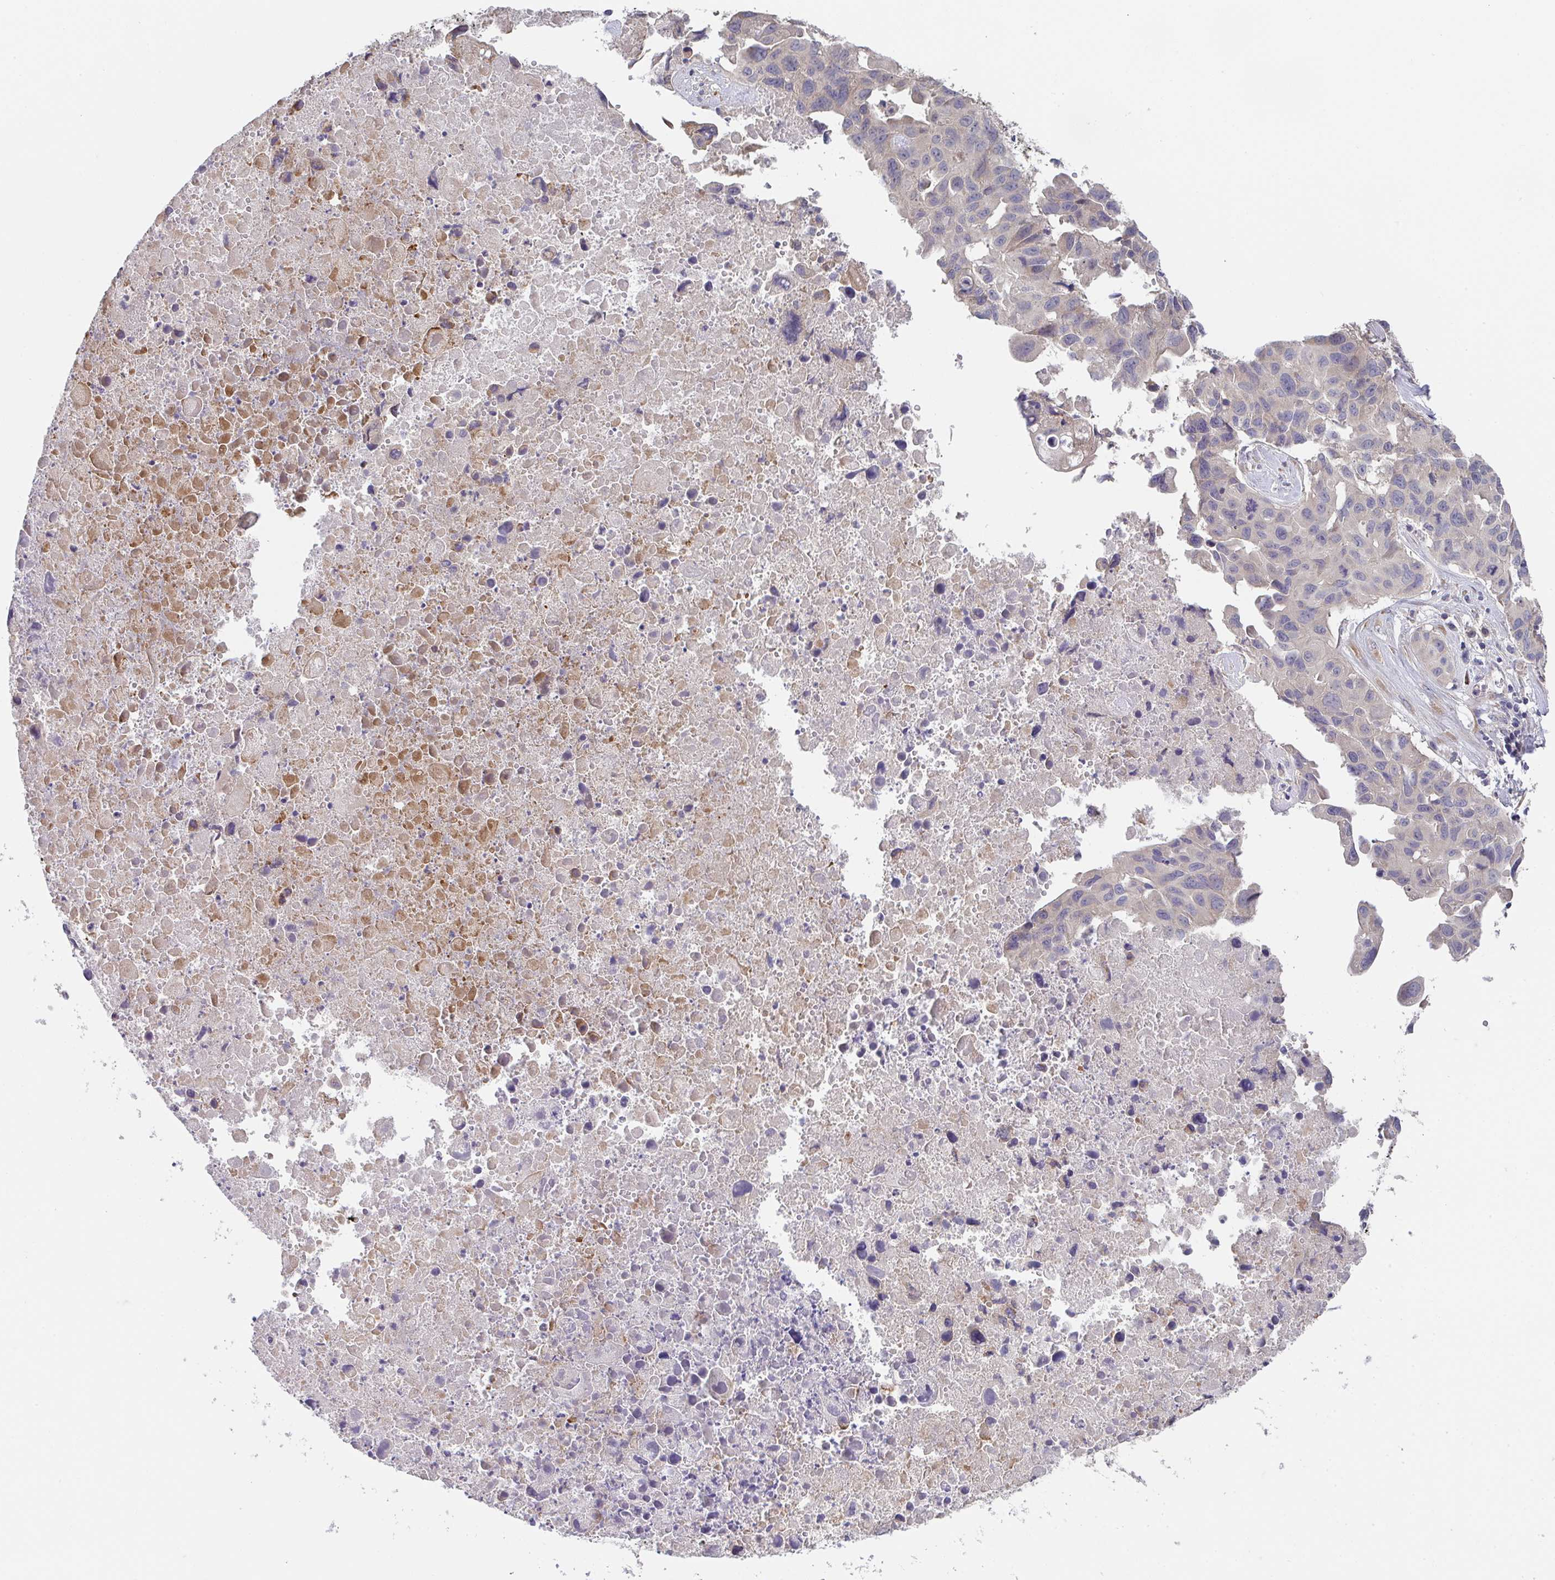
{"staining": {"intensity": "weak", "quantity": "<25%", "location": "cytoplasmic/membranous"}, "tissue": "lung cancer", "cell_type": "Tumor cells", "image_type": "cancer", "snomed": [{"axis": "morphology", "description": "Adenocarcinoma, NOS"}, {"axis": "topography", "description": "Lymph node"}, {"axis": "topography", "description": "Lung"}], "caption": "High magnification brightfield microscopy of lung cancer (adenocarcinoma) stained with DAB (brown) and counterstained with hematoxylin (blue): tumor cells show no significant expression.", "gene": "TSPAN31", "patient": {"sex": "male", "age": 64}}